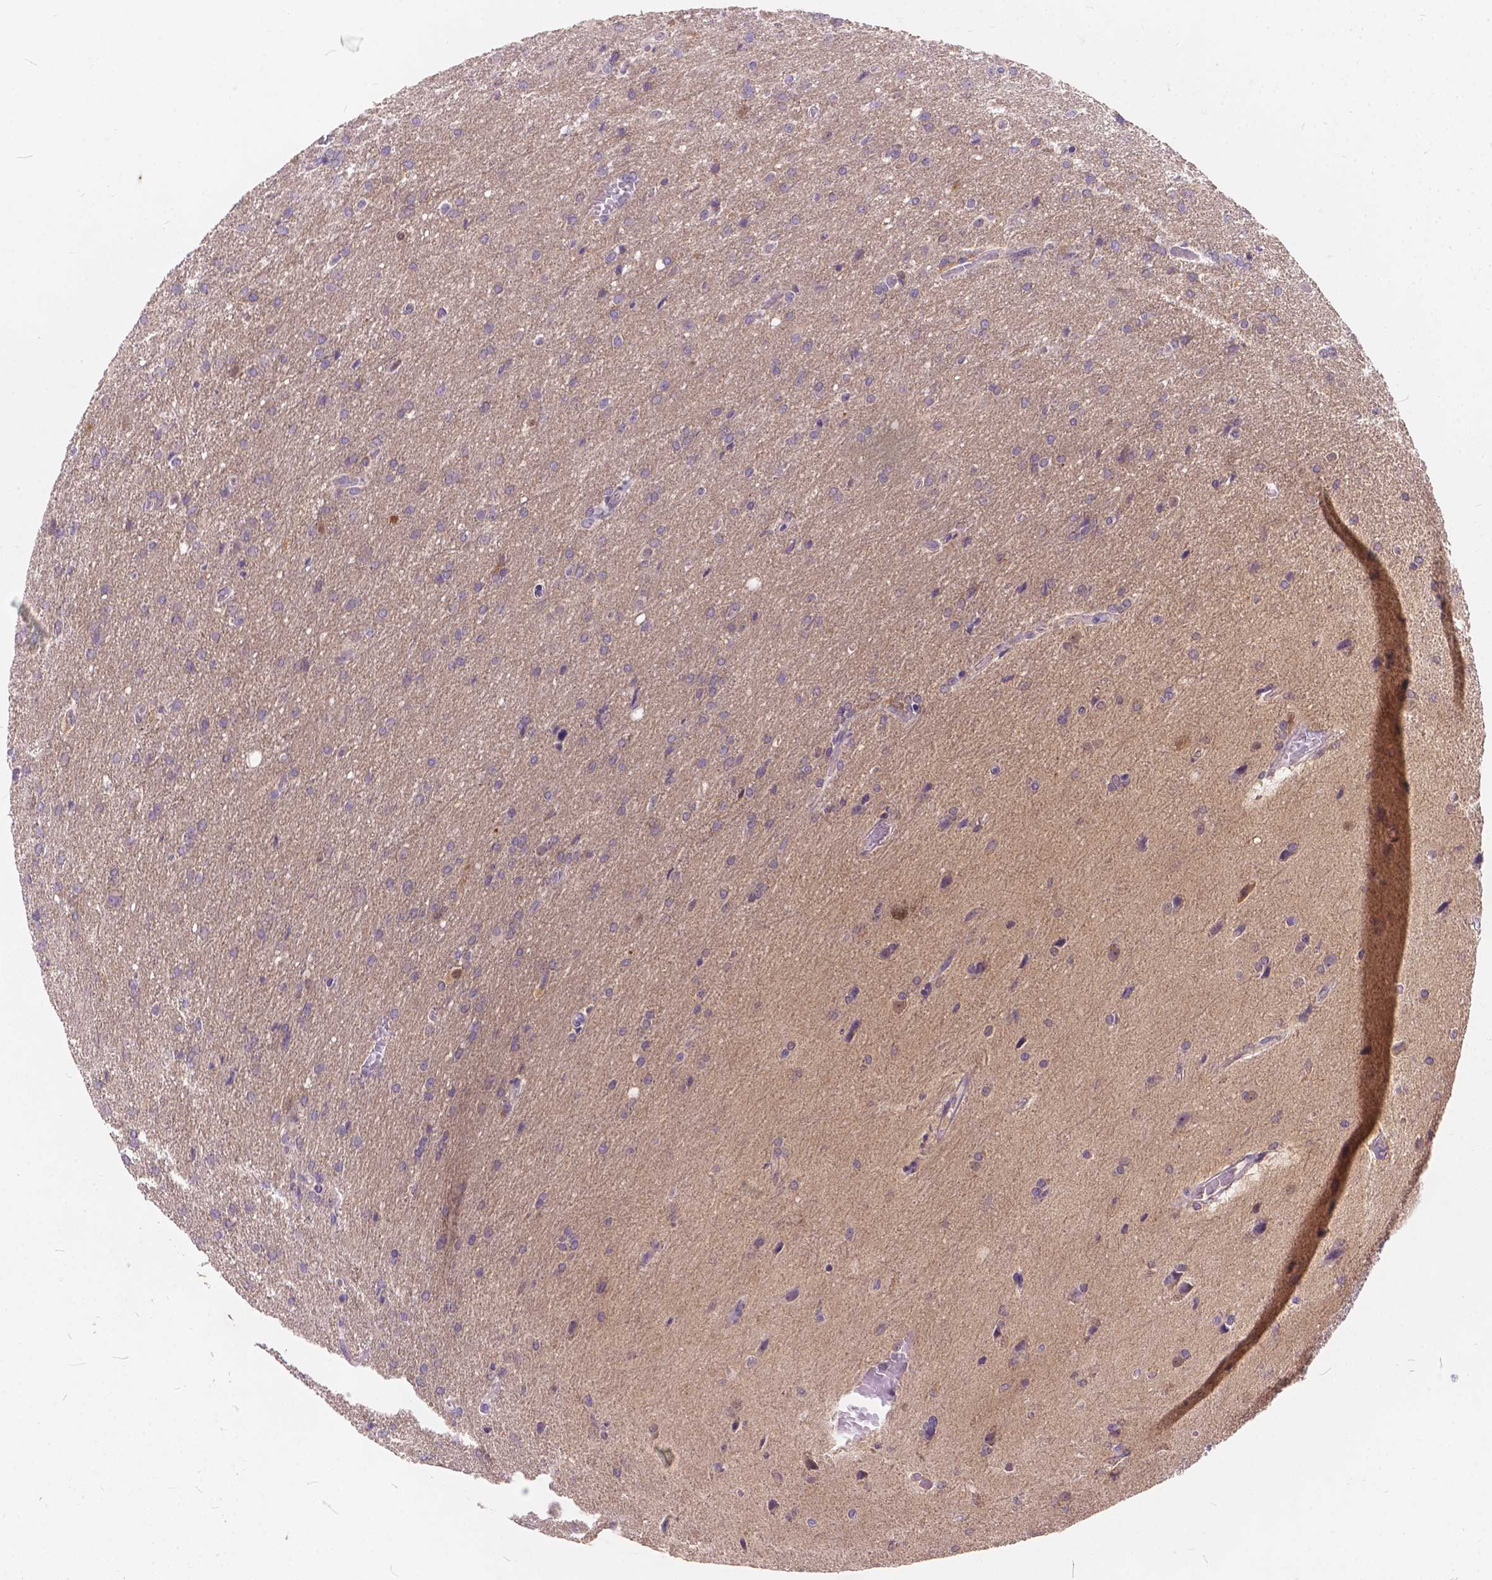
{"staining": {"intensity": "negative", "quantity": "none", "location": "none"}, "tissue": "glioma", "cell_type": "Tumor cells", "image_type": "cancer", "snomed": [{"axis": "morphology", "description": "Glioma, malignant, High grade"}, {"axis": "topography", "description": "Brain"}], "caption": "A high-resolution image shows immunohistochemistry (IHC) staining of high-grade glioma (malignant), which exhibits no significant expression in tumor cells. (DAB immunohistochemistry, high magnification).", "gene": "PEX11G", "patient": {"sex": "male", "age": 68}}